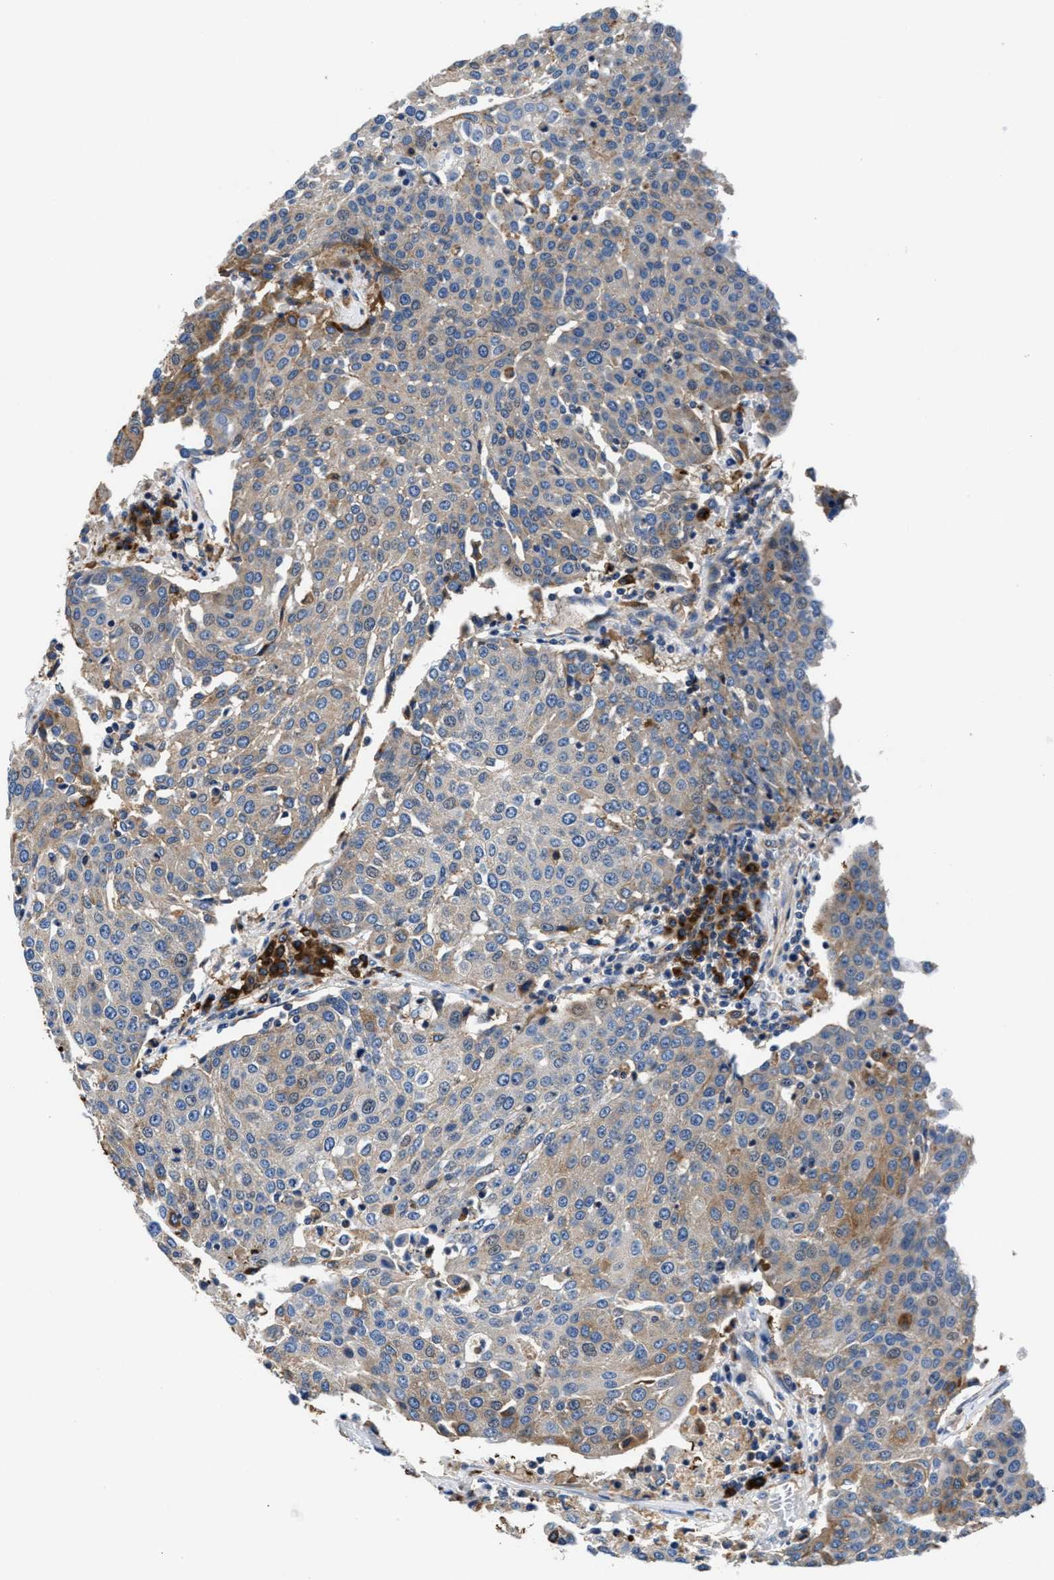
{"staining": {"intensity": "moderate", "quantity": "25%-75%", "location": "cytoplasmic/membranous"}, "tissue": "urothelial cancer", "cell_type": "Tumor cells", "image_type": "cancer", "snomed": [{"axis": "morphology", "description": "Urothelial carcinoma, High grade"}, {"axis": "topography", "description": "Urinary bladder"}], "caption": "Immunohistochemistry of human urothelial carcinoma (high-grade) demonstrates medium levels of moderate cytoplasmic/membranous expression in about 25%-75% of tumor cells.", "gene": "PPP1R9B", "patient": {"sex": "female", "age": 85}}